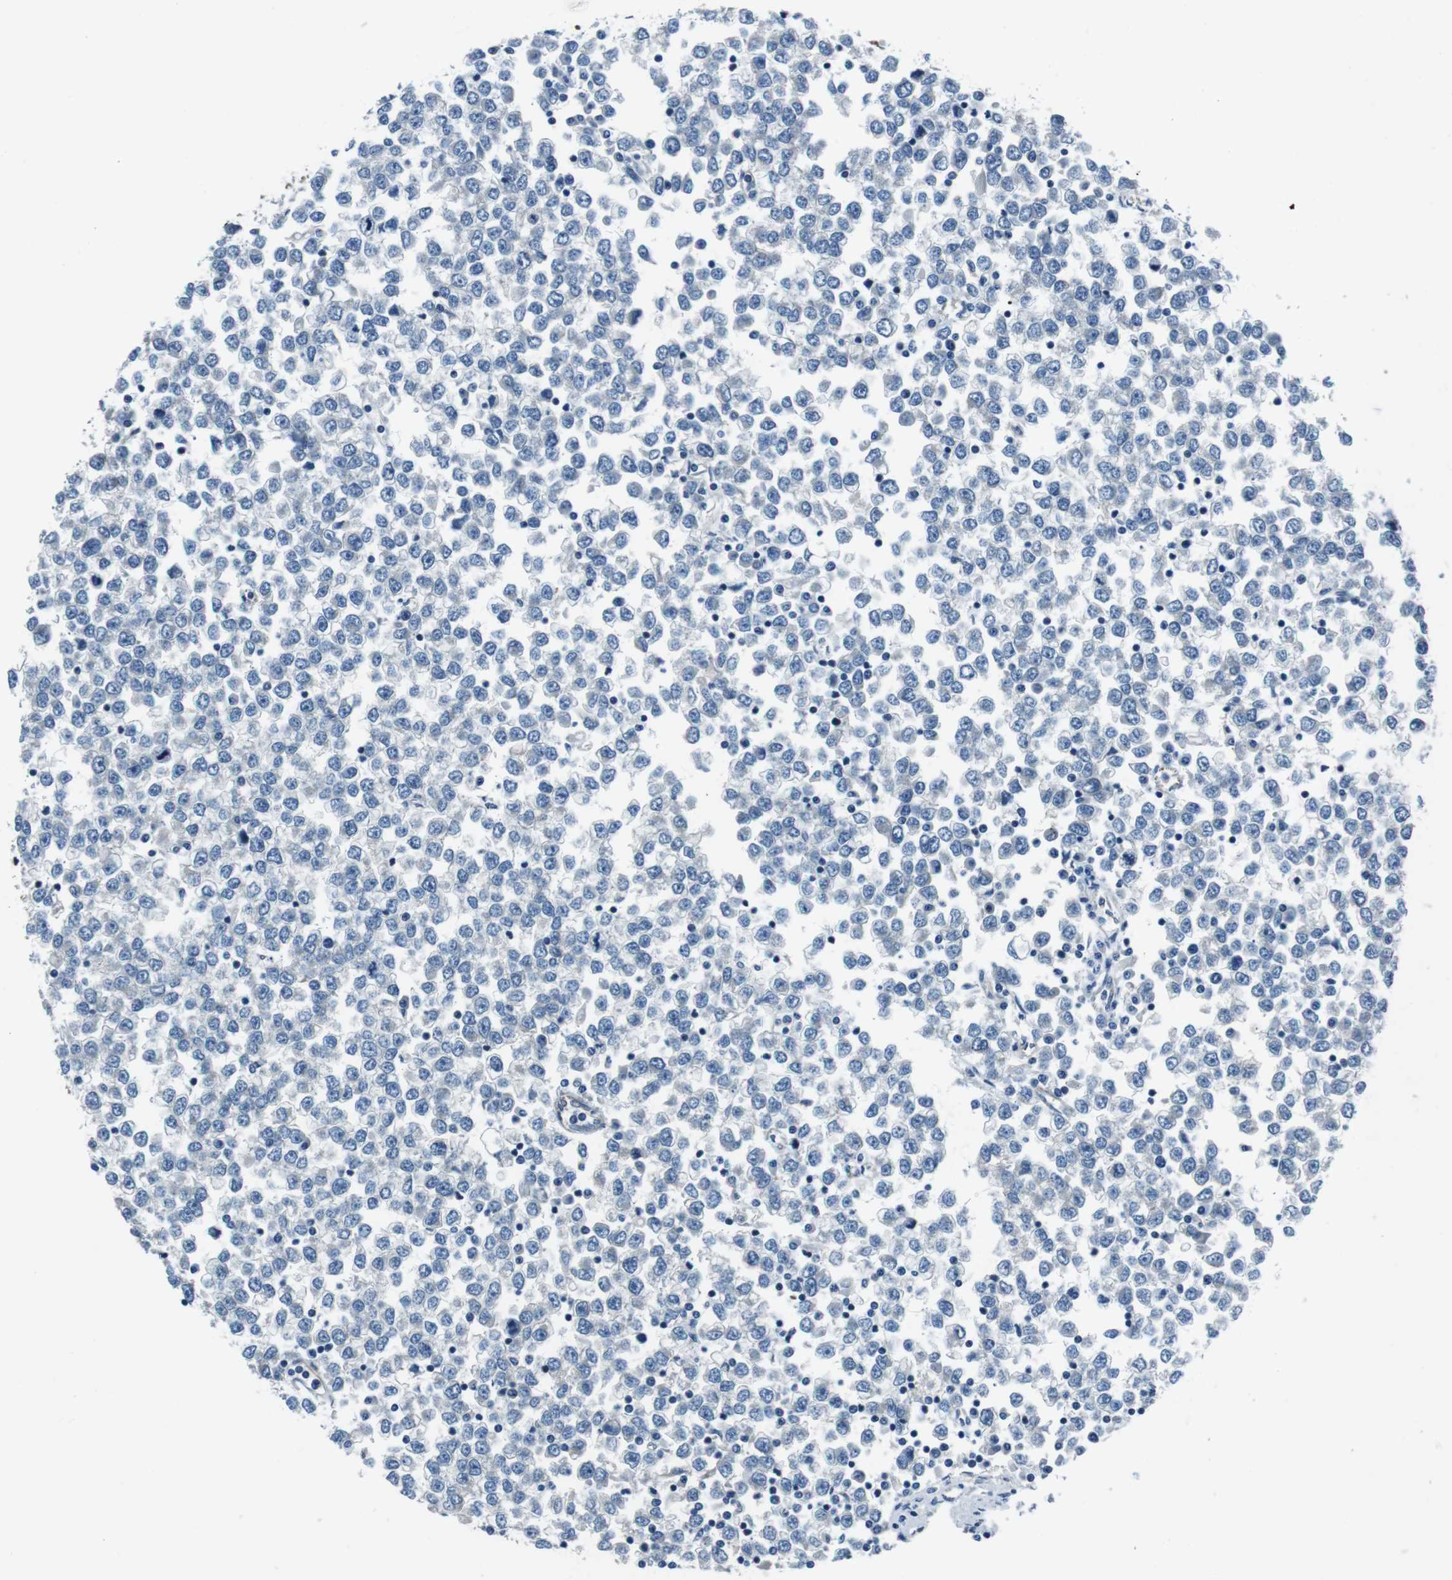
{"staining": {"intensity": "negative", "quantity": "none", "location": "none"}, "tissue": "testis cancer", "cell_type": "Tumor cells", "image_type": "cancer", "snomed": [{"axis": "morphology", "description": "Seminoma, NOS"}, {"axis": "topography", "description": "Testis"}], "caption": "Immunohistochemical staining of human seminoma (testis) reveals no significant positivity in tumor cells.", "gene": "LRRC49", "patient": {"sex": "male", "age": 65}}